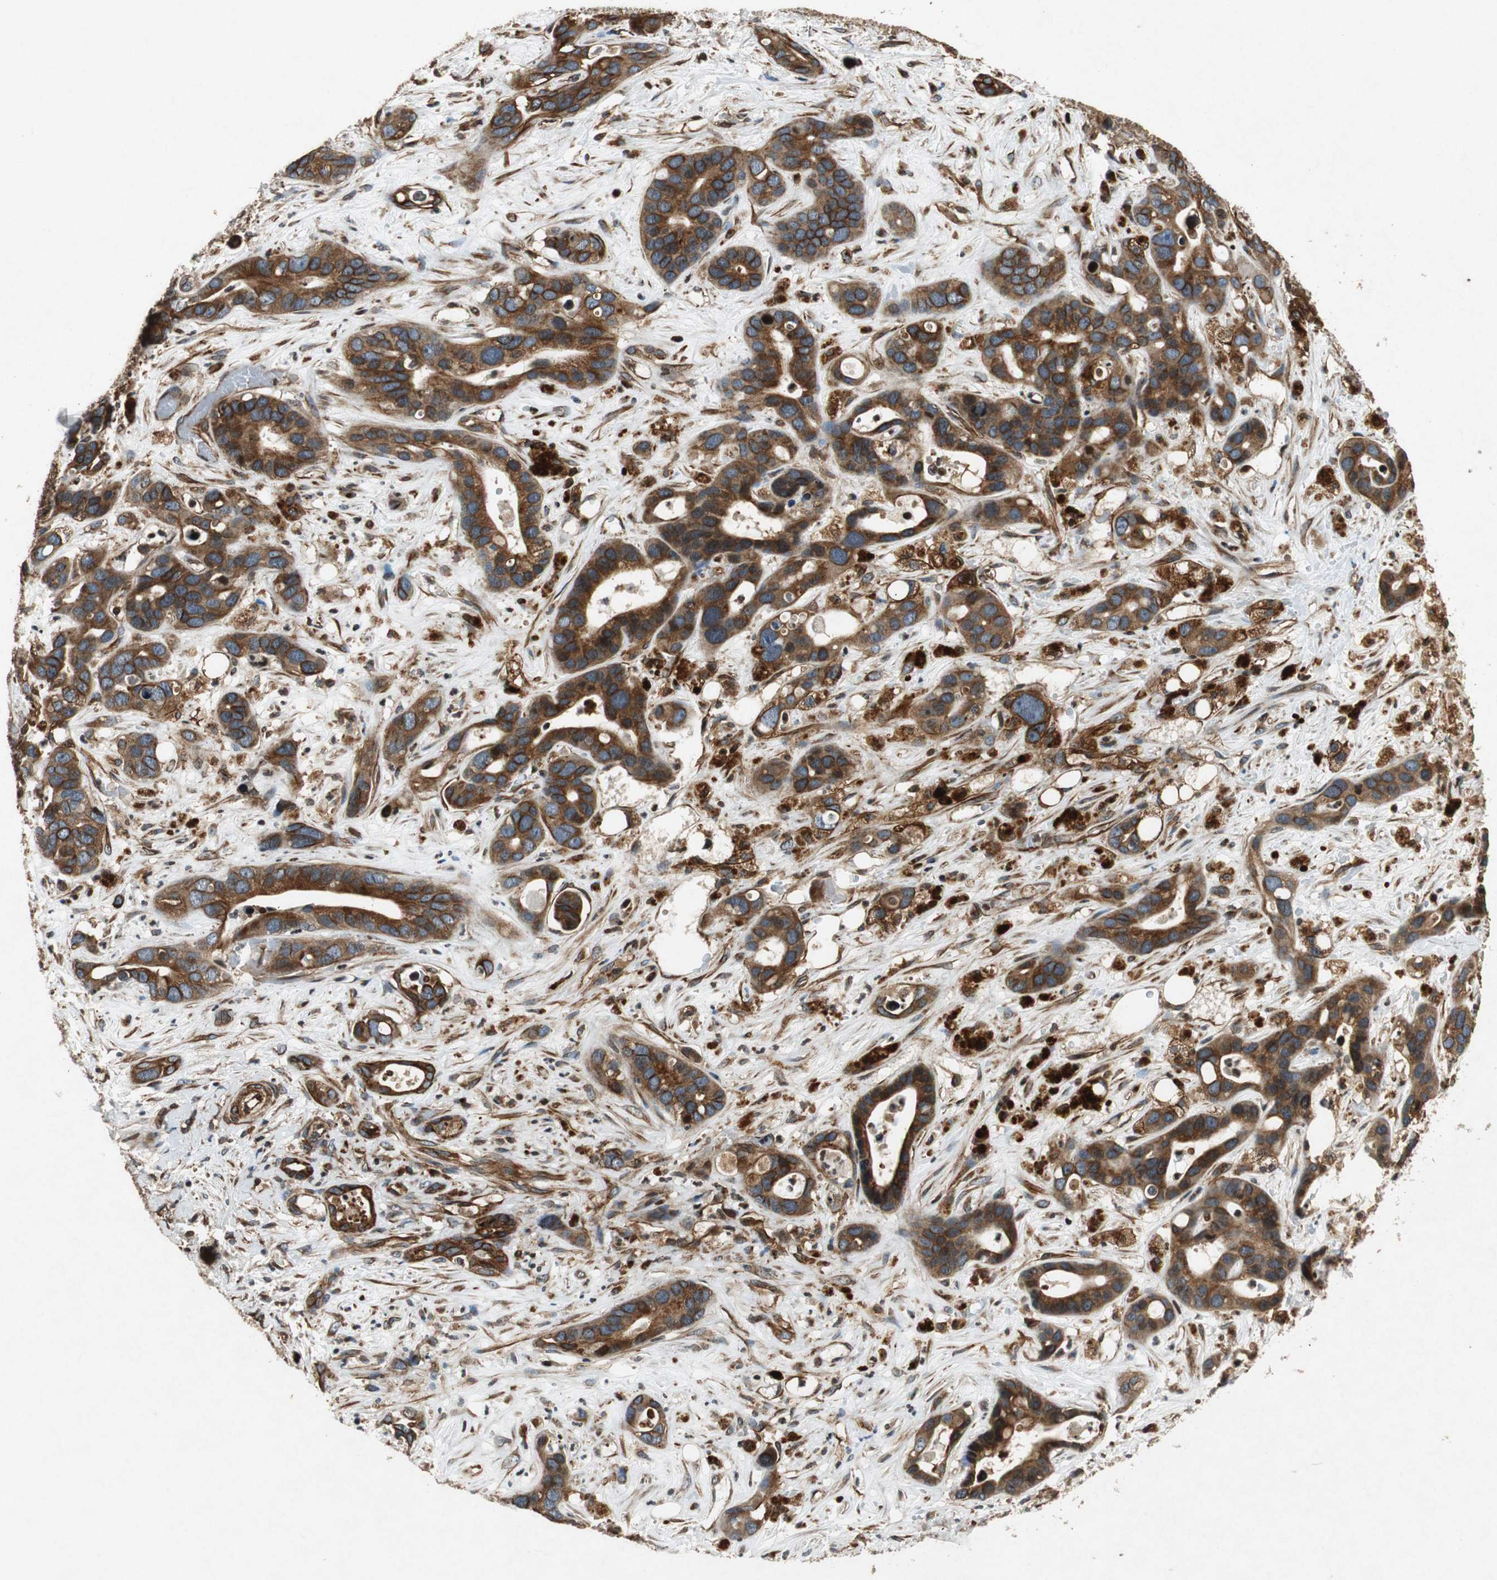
{"staining": {"intensity": "strong", "quantity": ">75%", "location": "cytoplasmic/membranous"}, "tissue": "liver cancer", "cell_type": "Tumor cells", "image_type": "cancer", "snomed": [{"axis": "morphology", "description": "Cholangiocarcinoma"}, {"axis": "topography", "description": "Liver"}], "caption": "There is high levels of strong cytoplasmic/membranous staining in tumor cells of liver cancer, as demonstrated by immunohistochemical staining (brown color).", "gene": "TUBA4A", "patient": {"sex": "female", "age": 65}}